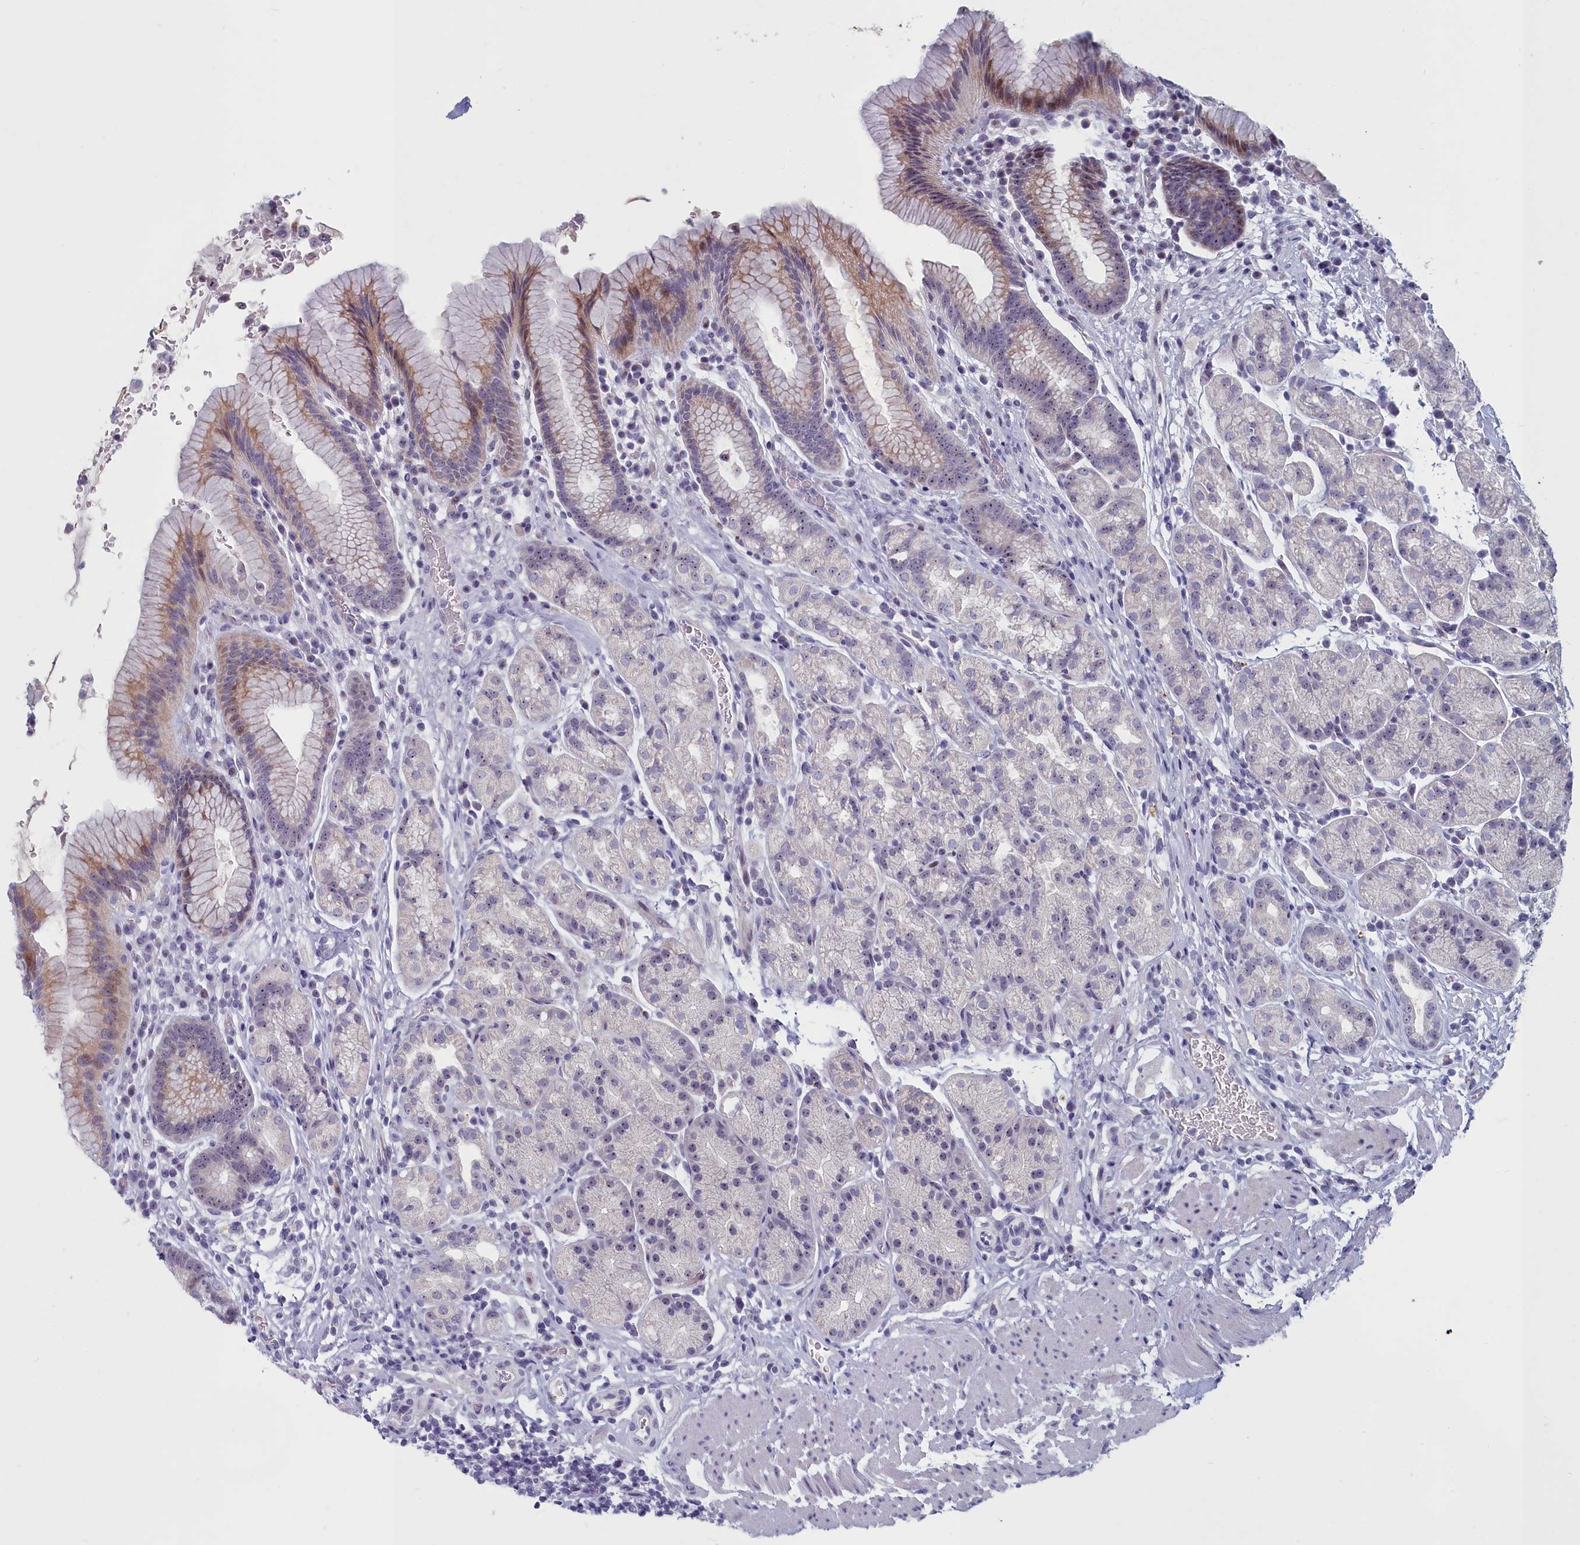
{"staining": {"intensity": "moderate", "quantity": "<25%", "location": "cytoplasmic/membranous,nuclear"}, "tissue": "stomach", "cell_type": "Glandular cells", "image_type": "normal", "snomed": [{"axis": "morphology", "description": "Normal tissue, NOS"}, {"axis": "topography", "description": "Stomach"}], "caption": "This is an image of immunohistochemistry staining of unremarkable stomach, which shows moderate positivity in the cytoplasmic/membranous,nuclear of glandular cells.", "gene": "INSYN2A", "patient": {"sex": "male", "age": 63}}